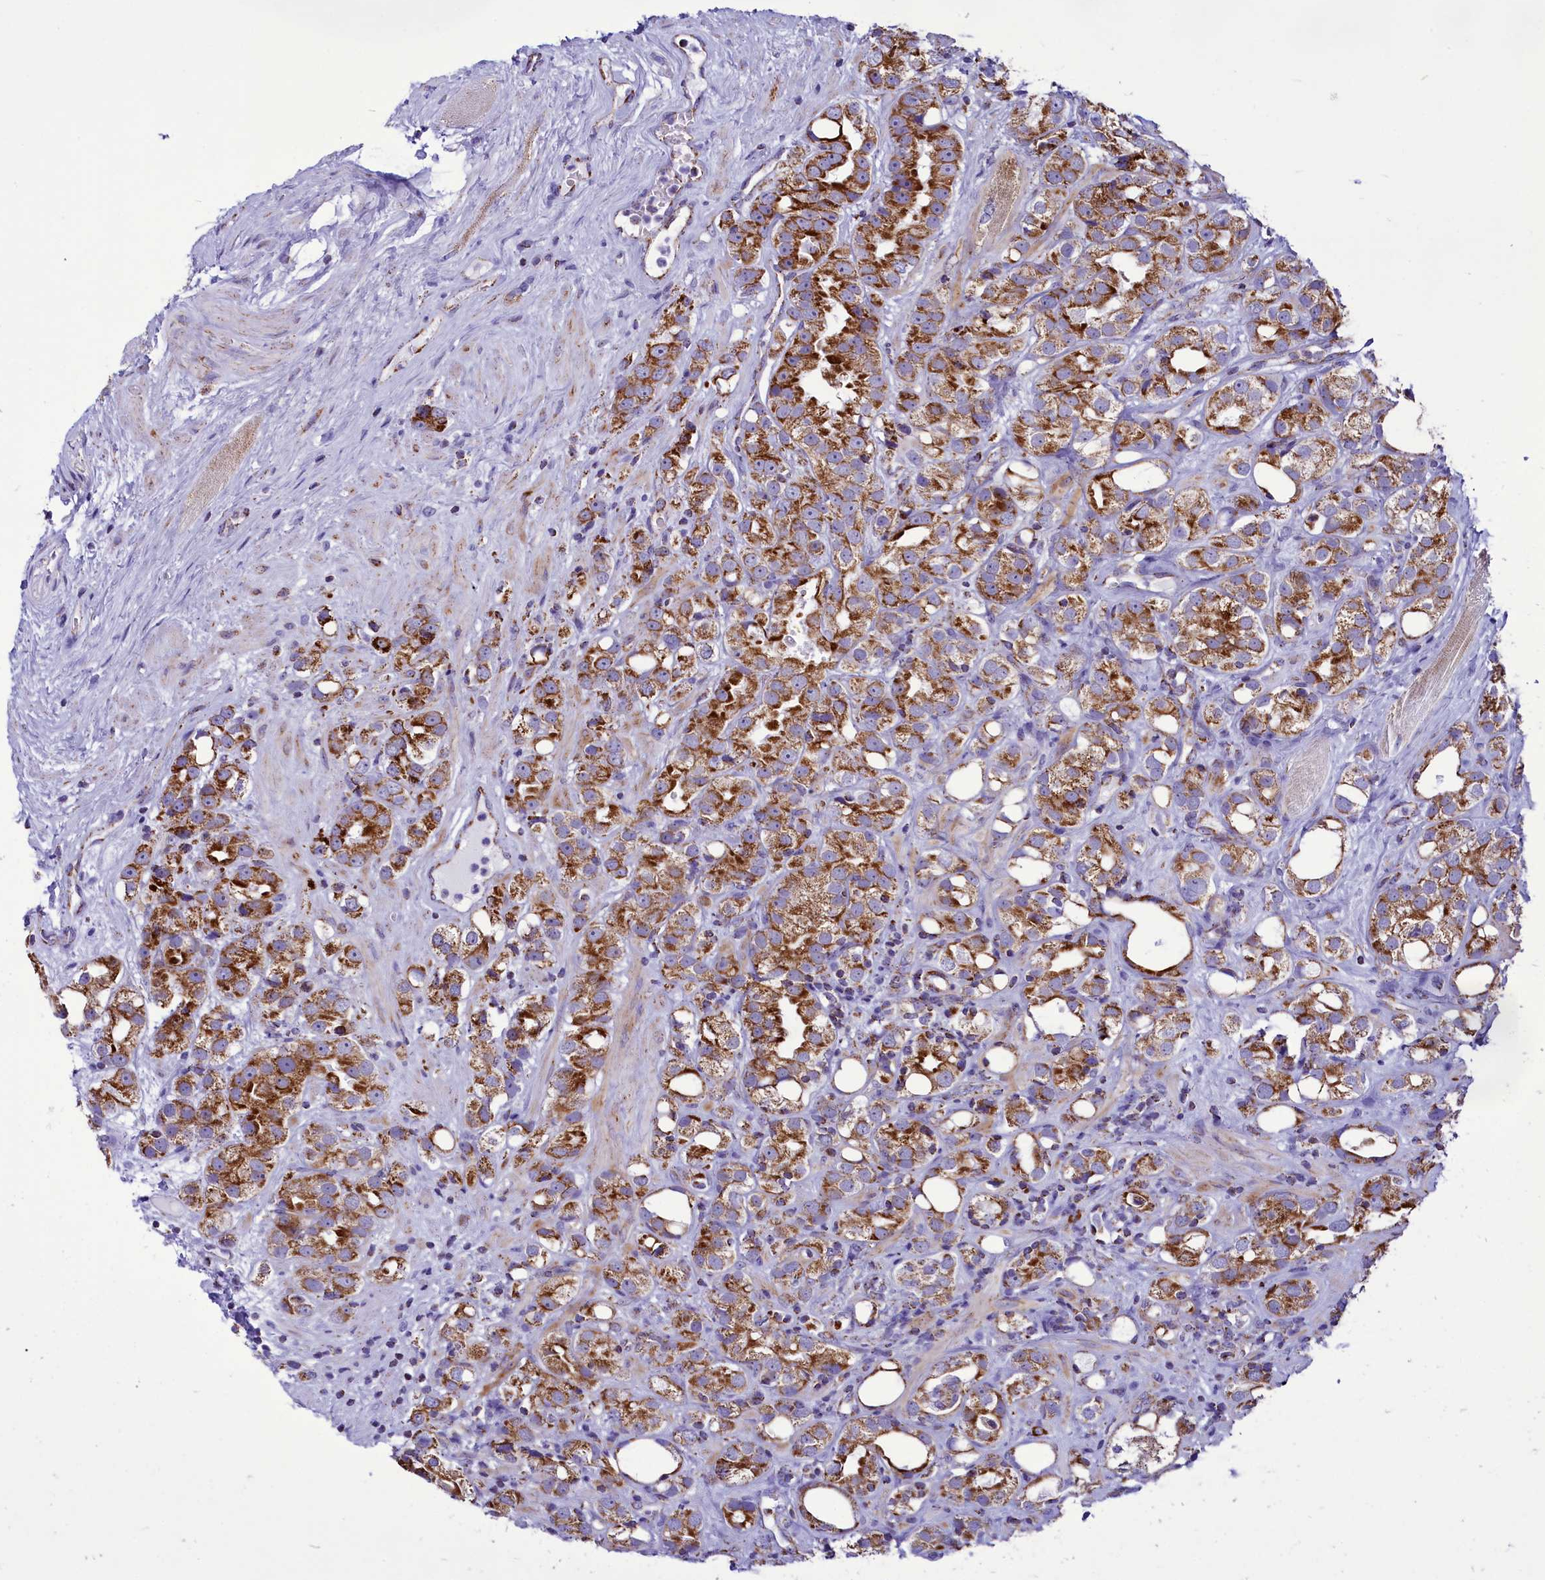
{"staining": {"intensity": "strong", "quantity": ">75%", "location": "cytoplasmic/membranous"}, "tissue": "prostate cancer", "cell_type": "Tumor cells", "image_type": "cancer", "snomed": [{"axis": "morphology", "description": "Adenocarcinoma, NOS"}, {"axis": "topography", "description": "Prostate"}], "caption": "Prostate cancer stained for a protein demonstrates strong cytoplasmic/membranous positivity in tumor cells. (DAB IHC, brown staining for protein, blue staining for nuclei).", "gene": "ICA1L", "patient": {"sex": "male", "age": 79}}